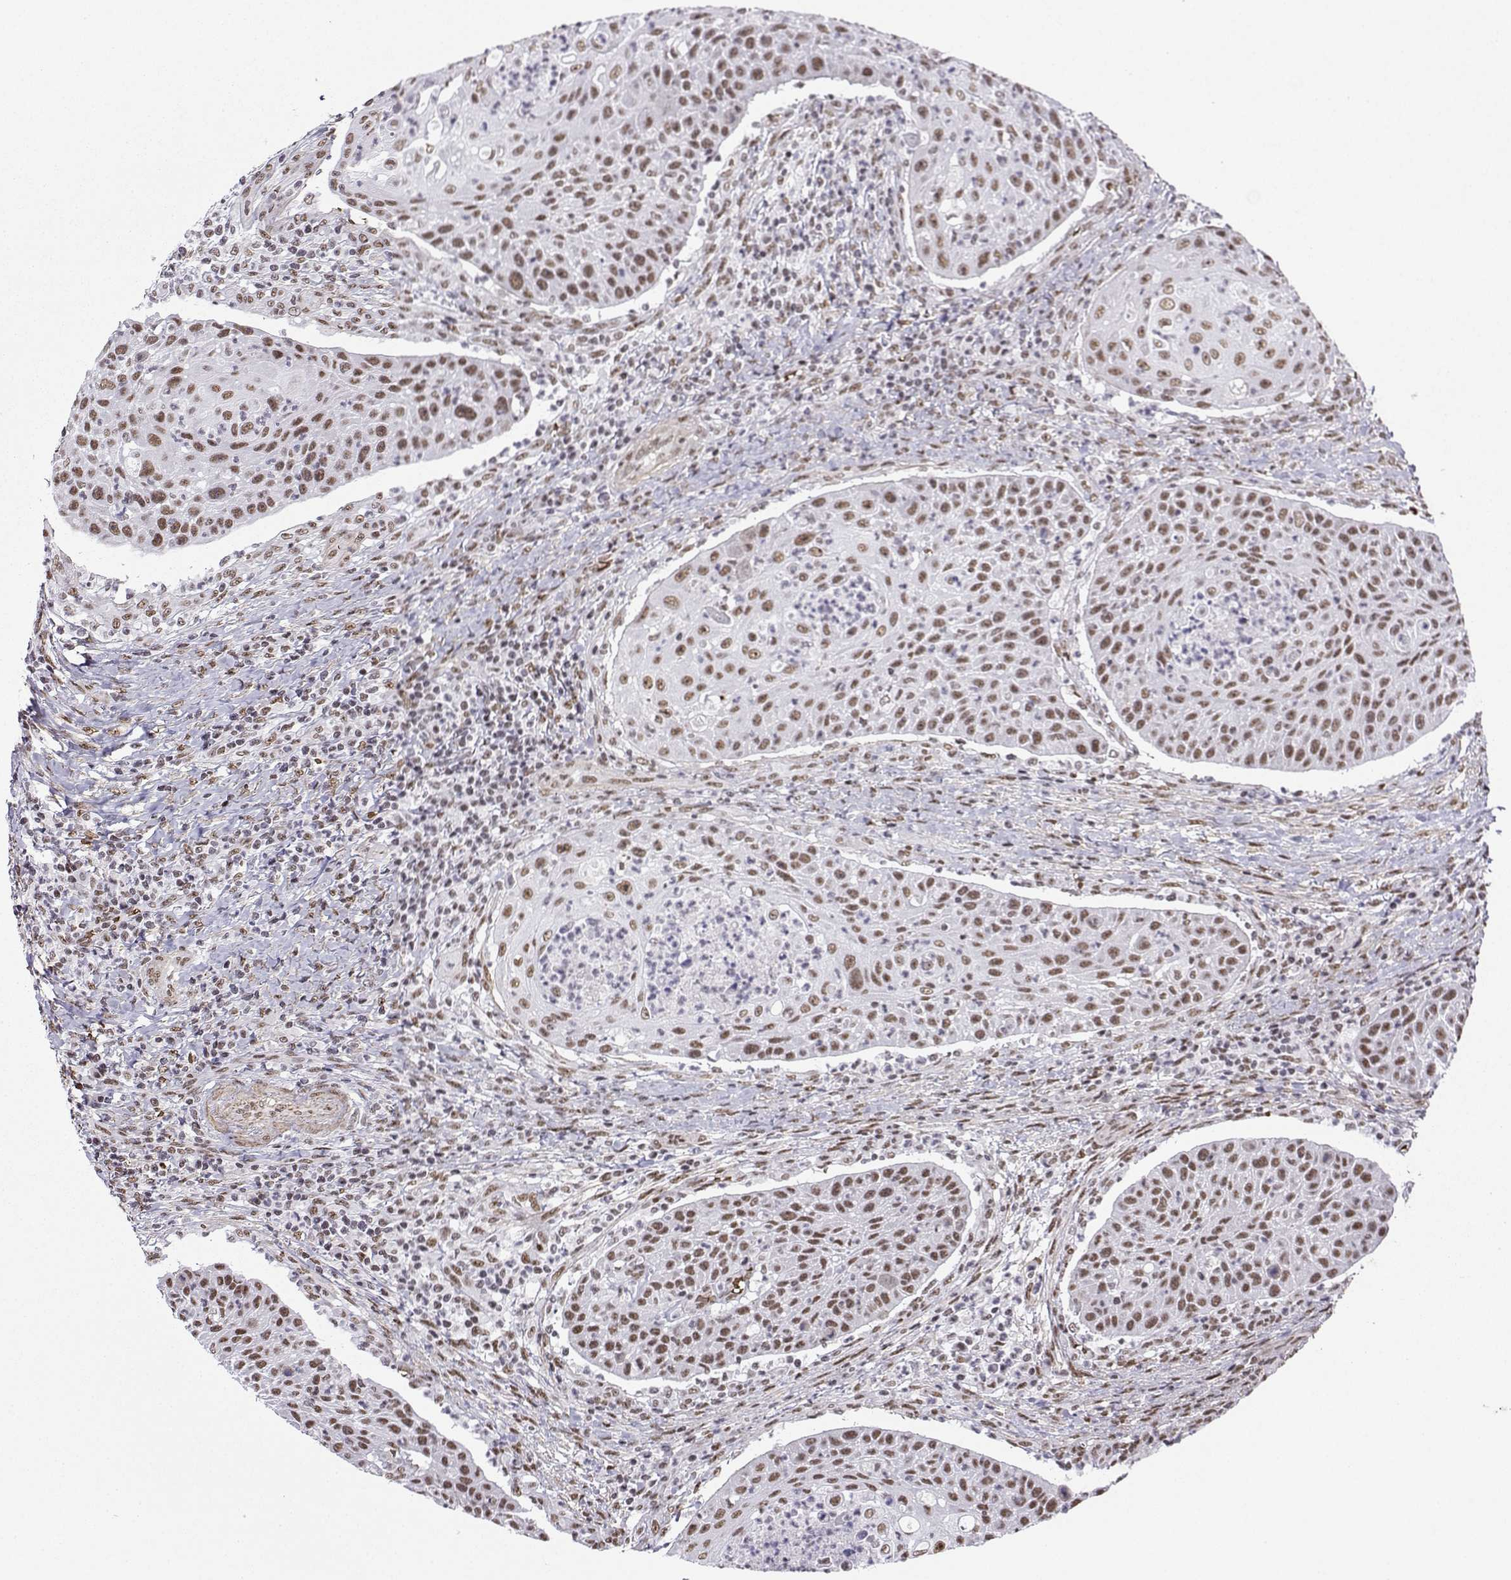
{"staining": {"intensity": "moderate", "quantity": ">75%", "location": "nuclear"}, "tissue": "head and neck cancer", "cell_type": "Tumor cells", "image_type": "cancer", "snomed": [{"axis": "morphology", "description": "Squamous cell carcinoma, NOS"}, {"axis": "topography", "description": "Head-Neck"}], "caption": "Approximately >75% of tumor cells in squamous cell carcinoma (head and neck) exhibit moderate nuclear protein expression as visualized by brown immunohistochemical staining.", "gene": "CCNK", "patient": {"sex": "male", "age": 69}}